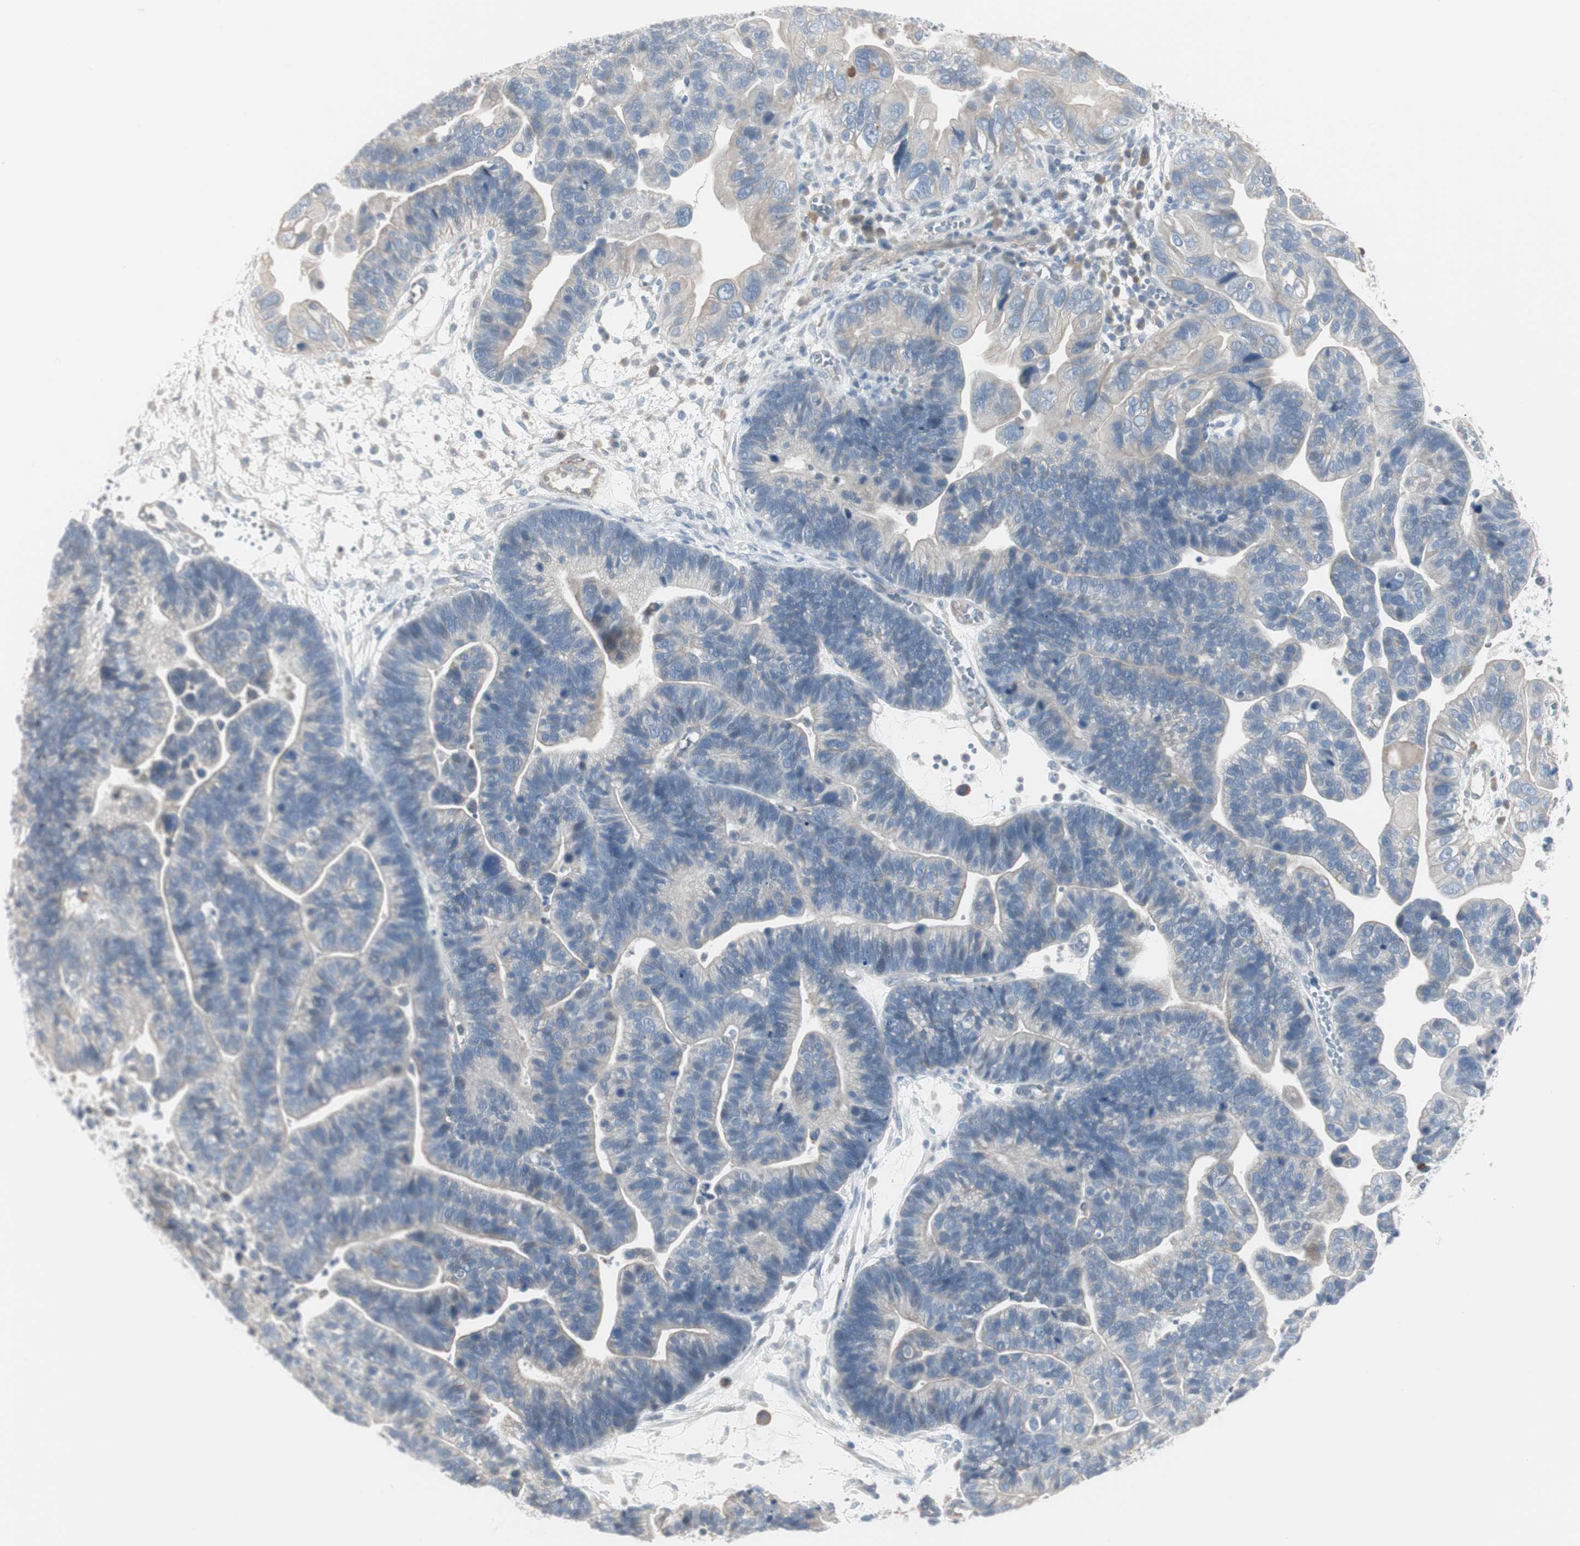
{"staining": {"intensity": "negative", "quantity": "none", "location": "none"}, "tissue": "ovarian cancer", "cell_type": "Tumor cells", "image_type": "cancer", "snomed": [{"axis": "morphology", "description": "Cystadenocarcinoma, serous, NOS"}, {"axis": "topography", "description": "Ovary"}], "caption": "Image shows no protein positivity in tumor cells of serous cystadenocarcinoma (ovarian) tissue.", "gene": "DMPK", "patient": {"sex": "female", "age": 56}}